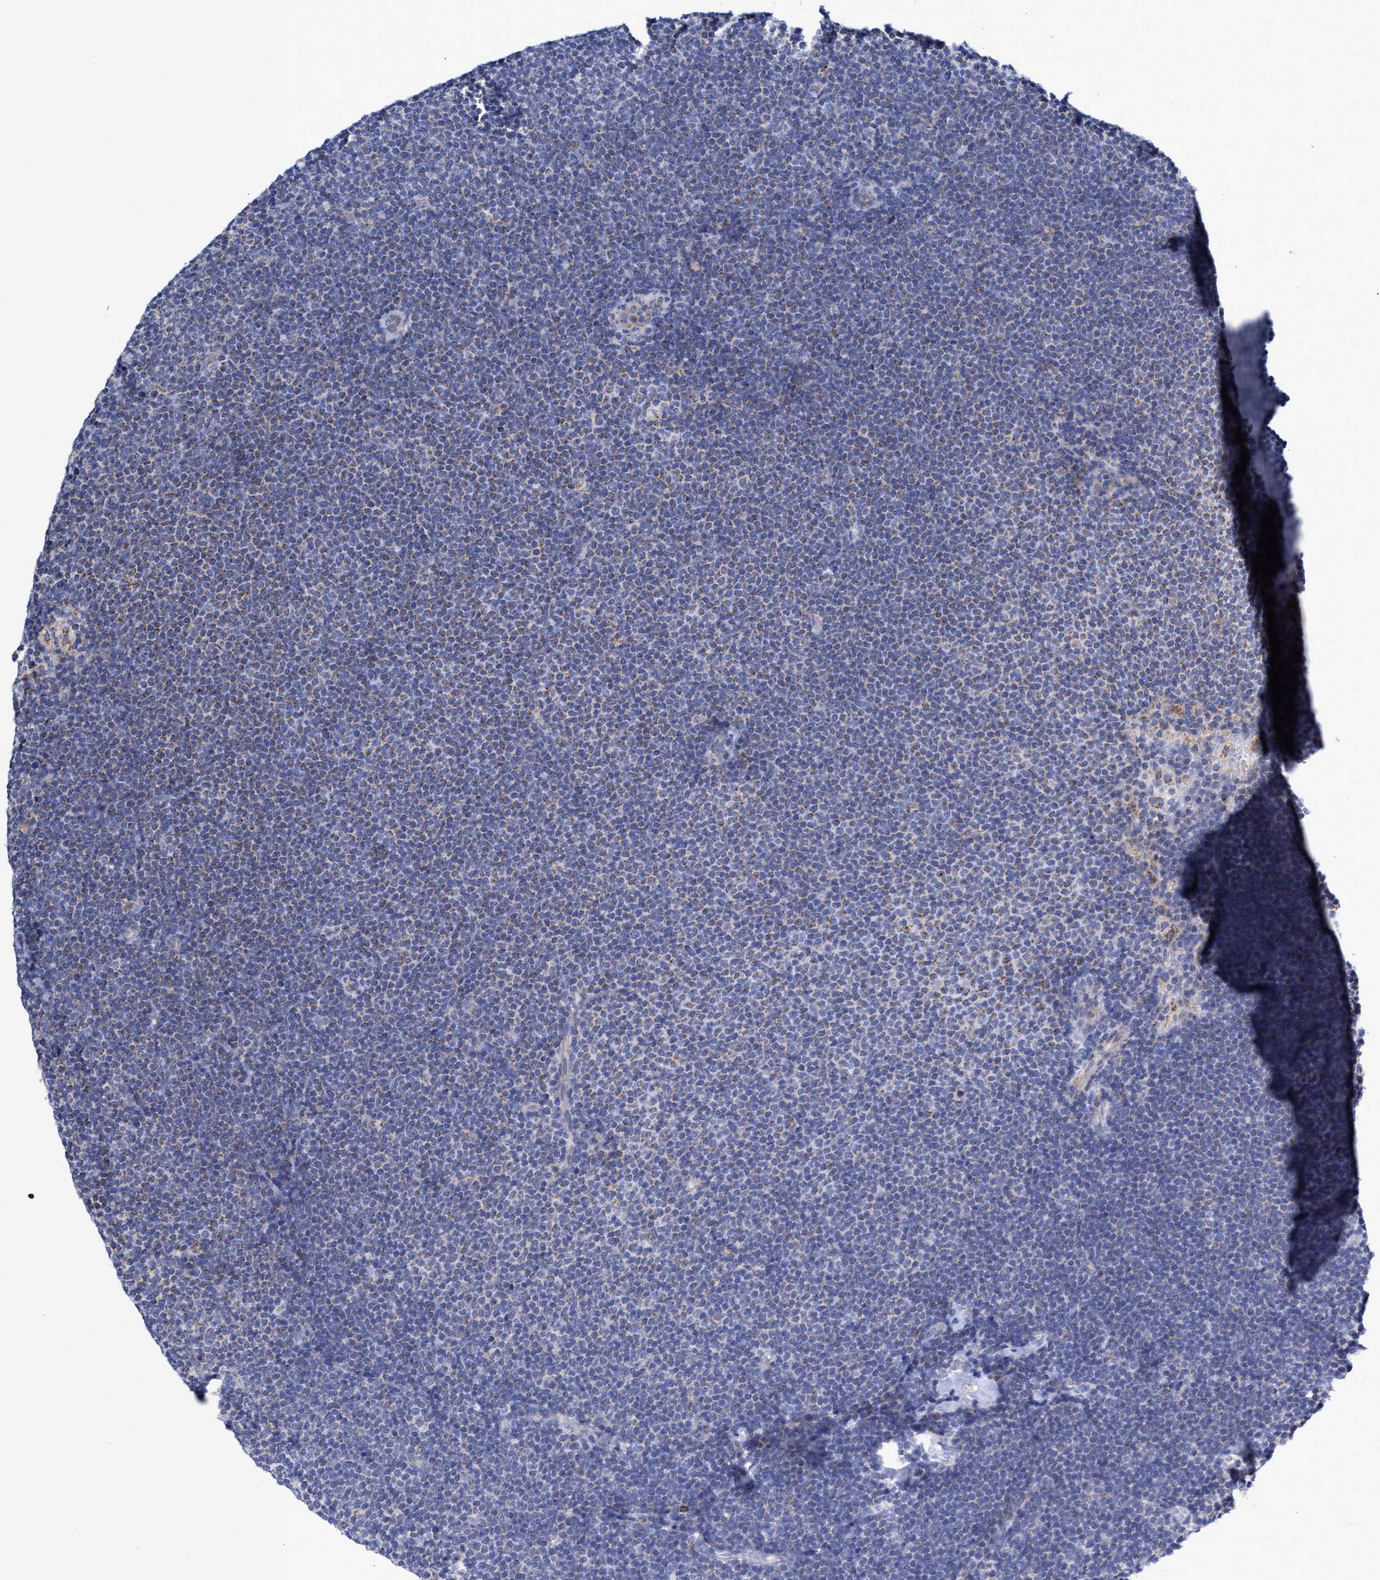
{"staining": {"intensity": "weak", "quantity": "25%-75%", "location": "cytoplasmic/membranous"}, "tissue": "lymphoma", "cell_type": "Tumor cells", "image_type": "cancer", "snomed": [{"axis": "morphology", "description": "Malignant lymphoma, non-Hodgkin's type, Low grade"}, {"axis": "topography", "description": "Lymph node"}], "caption": "Lymphoma stained with a protein marker demonstrates weak staining in tumor cells.", "gene": "ZNF750", "patient": {"sex": "female", "age": 53}}